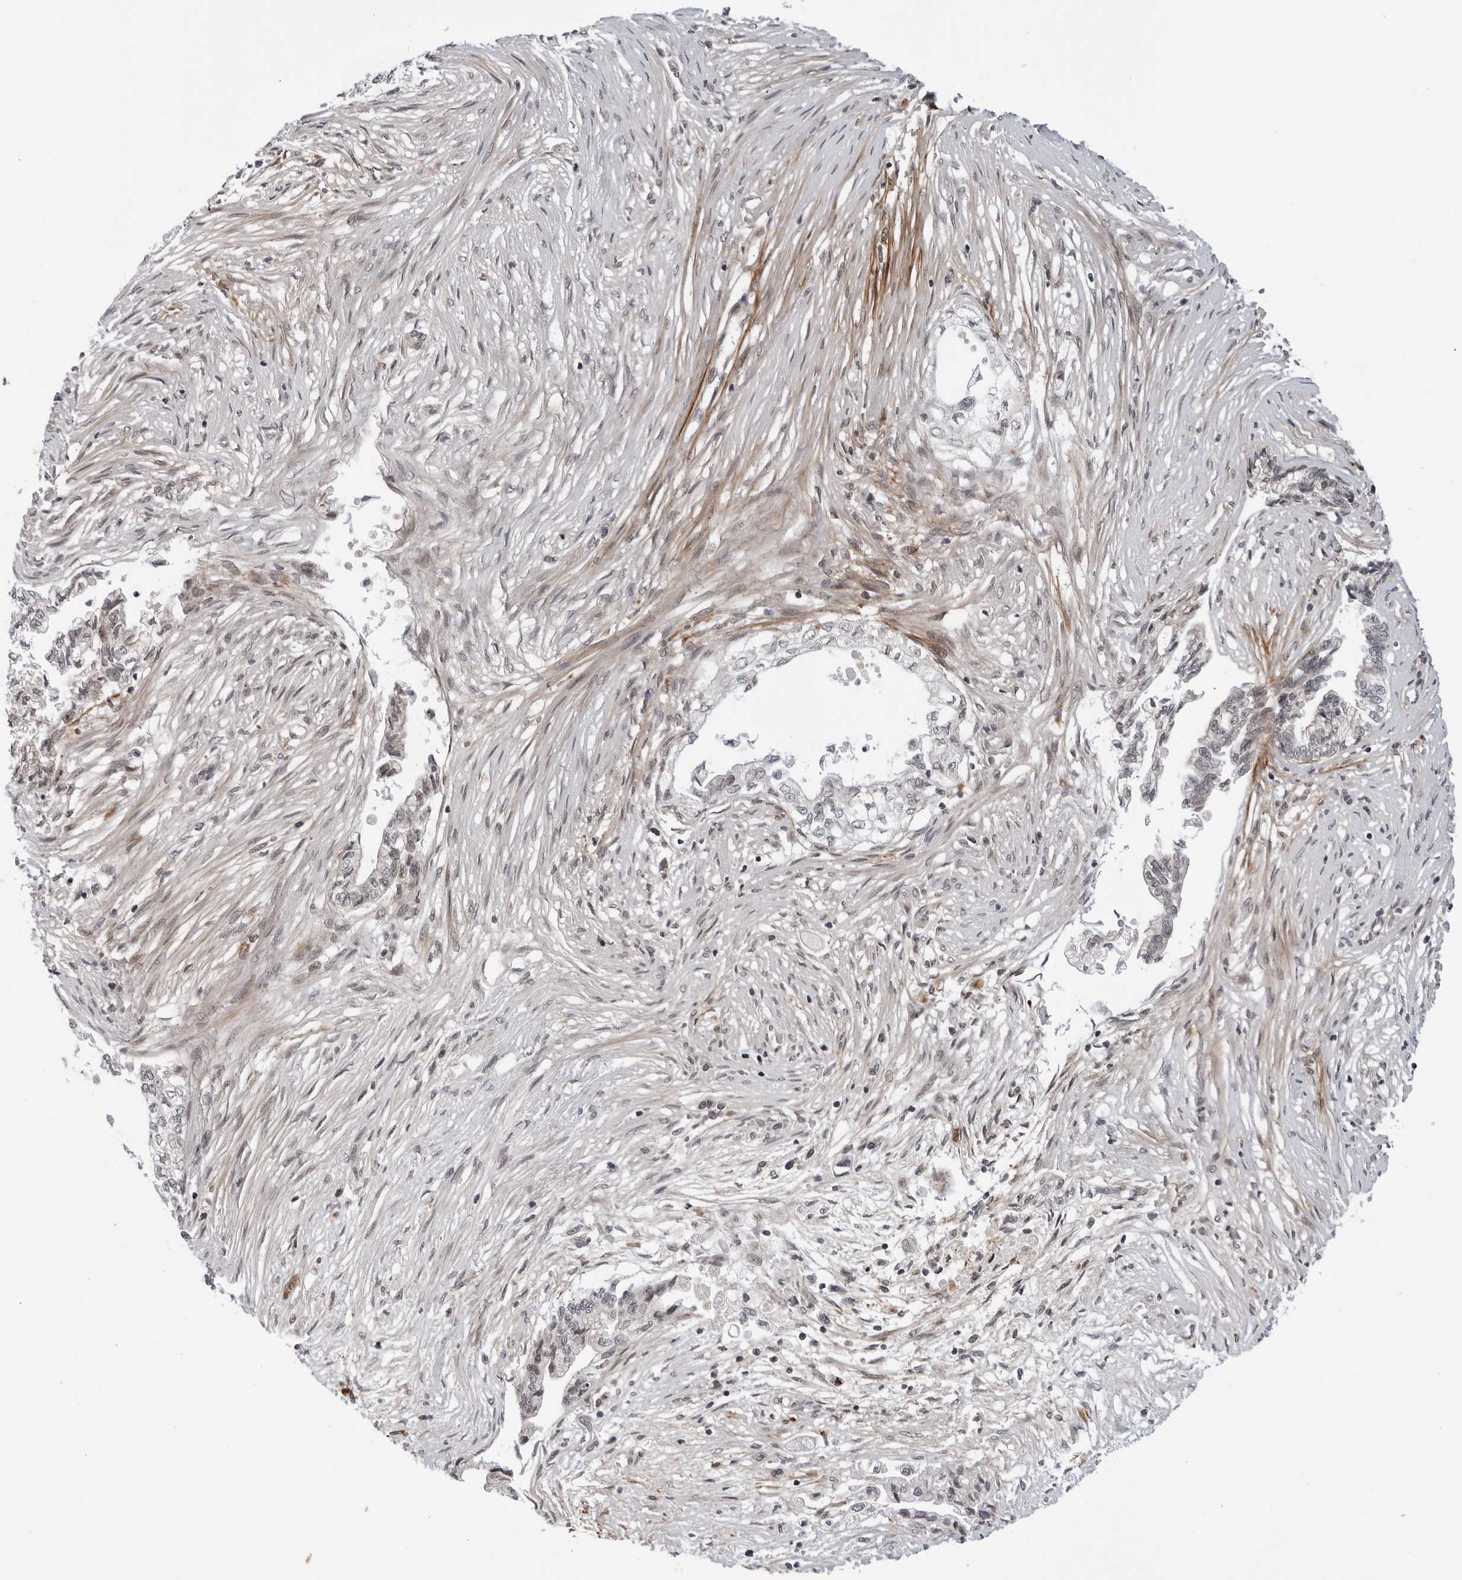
{"staining": {"intensity": "weak", "quantity": "<25%", "location": "nuclear"}, "tissue": "pancreatic cancer", "cell_type": "Tumor cells", "image_type": "cancer", "snomed": [{"axis": "morphology", "description": "Adenocarcinoma, NOS"}, {"axis": "topography", "description": "Pancreas"}], "caption": "Human pancreatic adenocarcinoma stained for a protein using immunohistochemistry exhibits no expression in tumor cells.", "gene": "KIAA1614", "patient": {"sex": "male", "age": 72}}